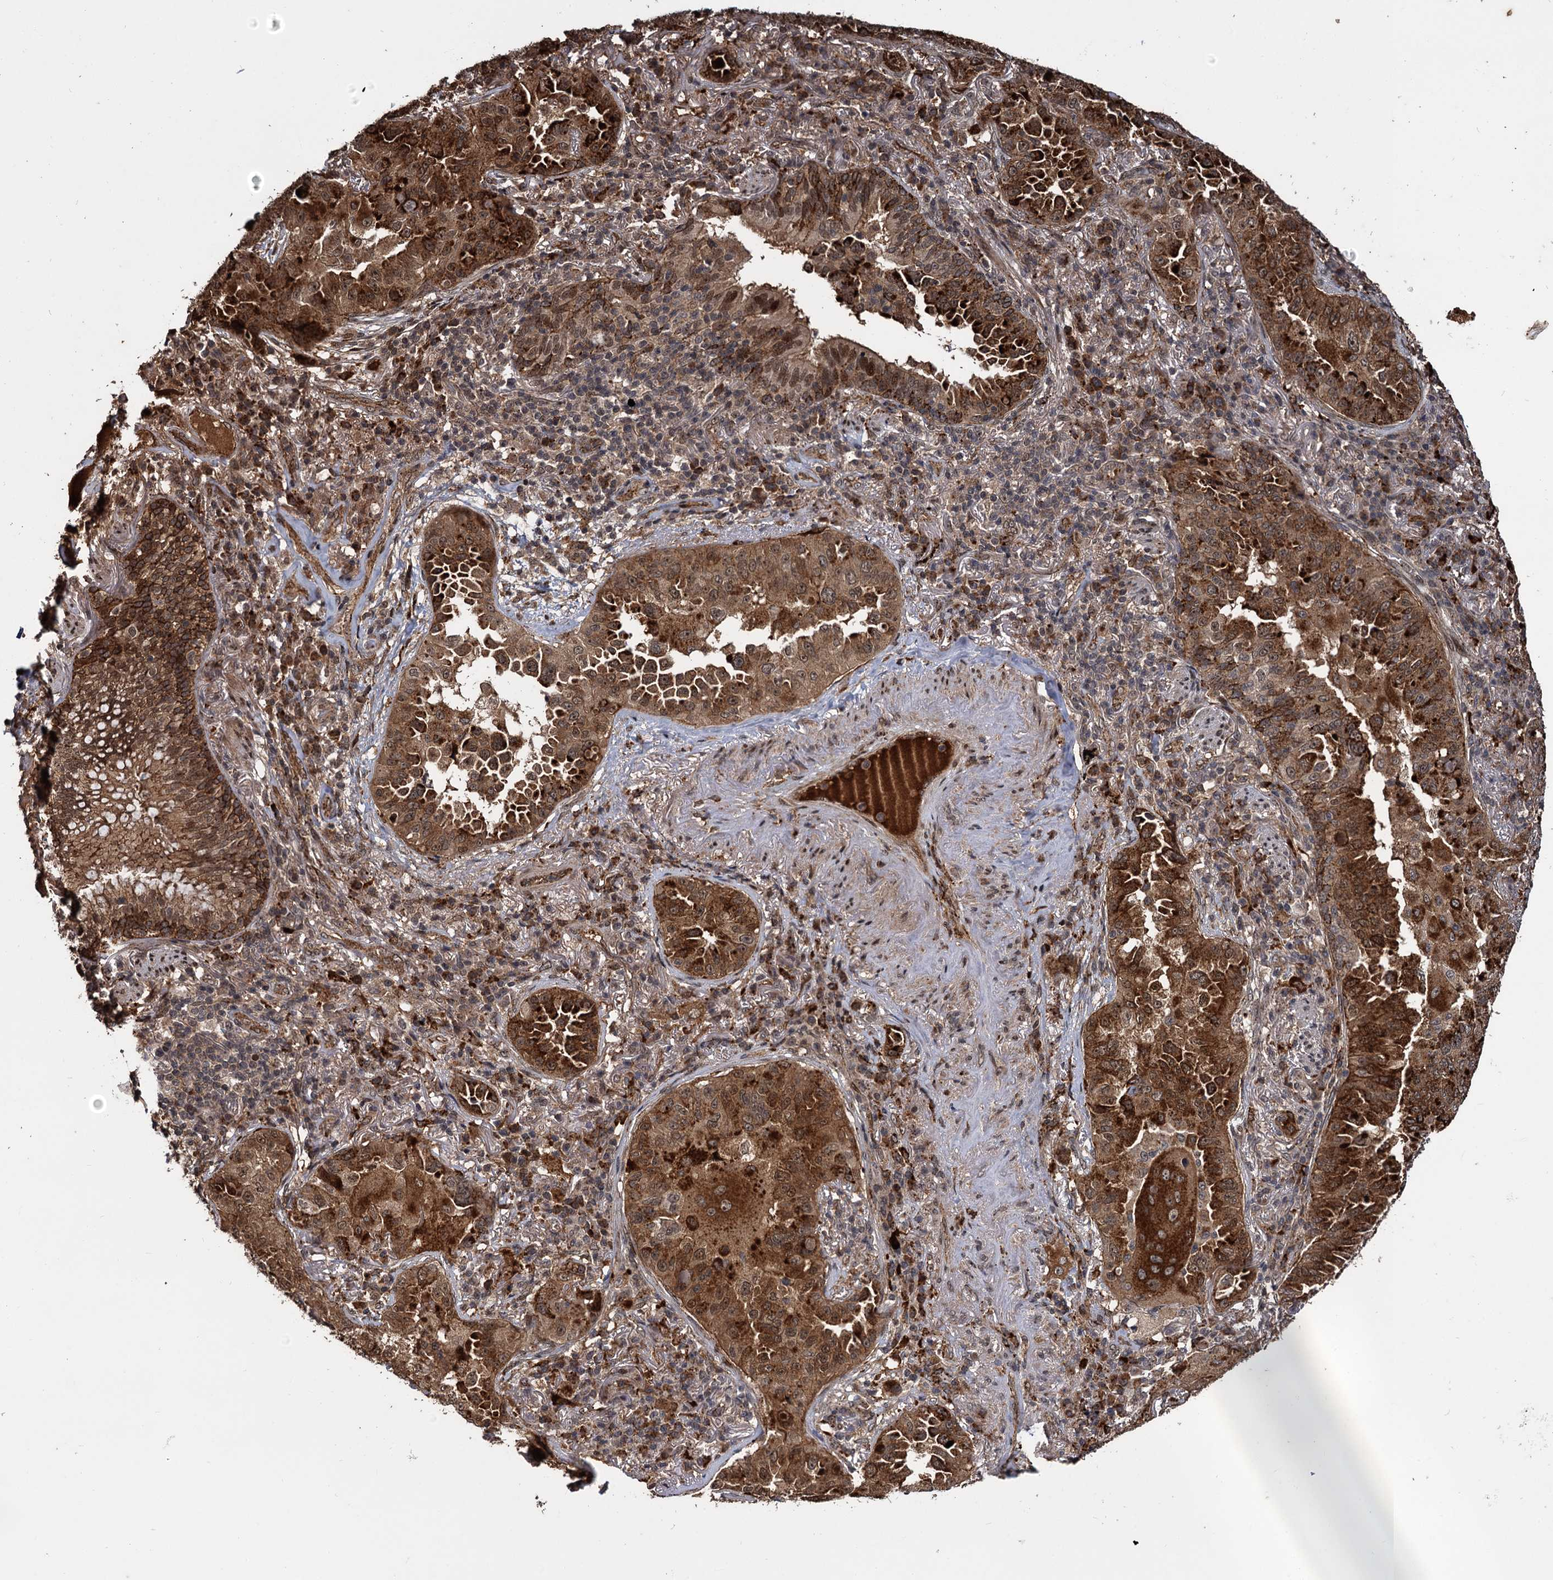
{"staining": {"intensity": "strong", "quantity": ">75%", "location": "cytoplasmic/membranous"}, "tissue": "lung cancer", "cell_type": "Tumor cells", "image_type": "cancer", "snomed": [{"axis": "morphology", "description": "Adenocarcinoma, NOS"}, {"axis": "topography", "description": "Lung"}], "caption": "IHC of lung cancer shows high levels of strong cytoplasmic/membranous positivity in approximately >75% of tumor cells.", "gene": "CEP192", "patient": {"sex": "female", "age": 69}}